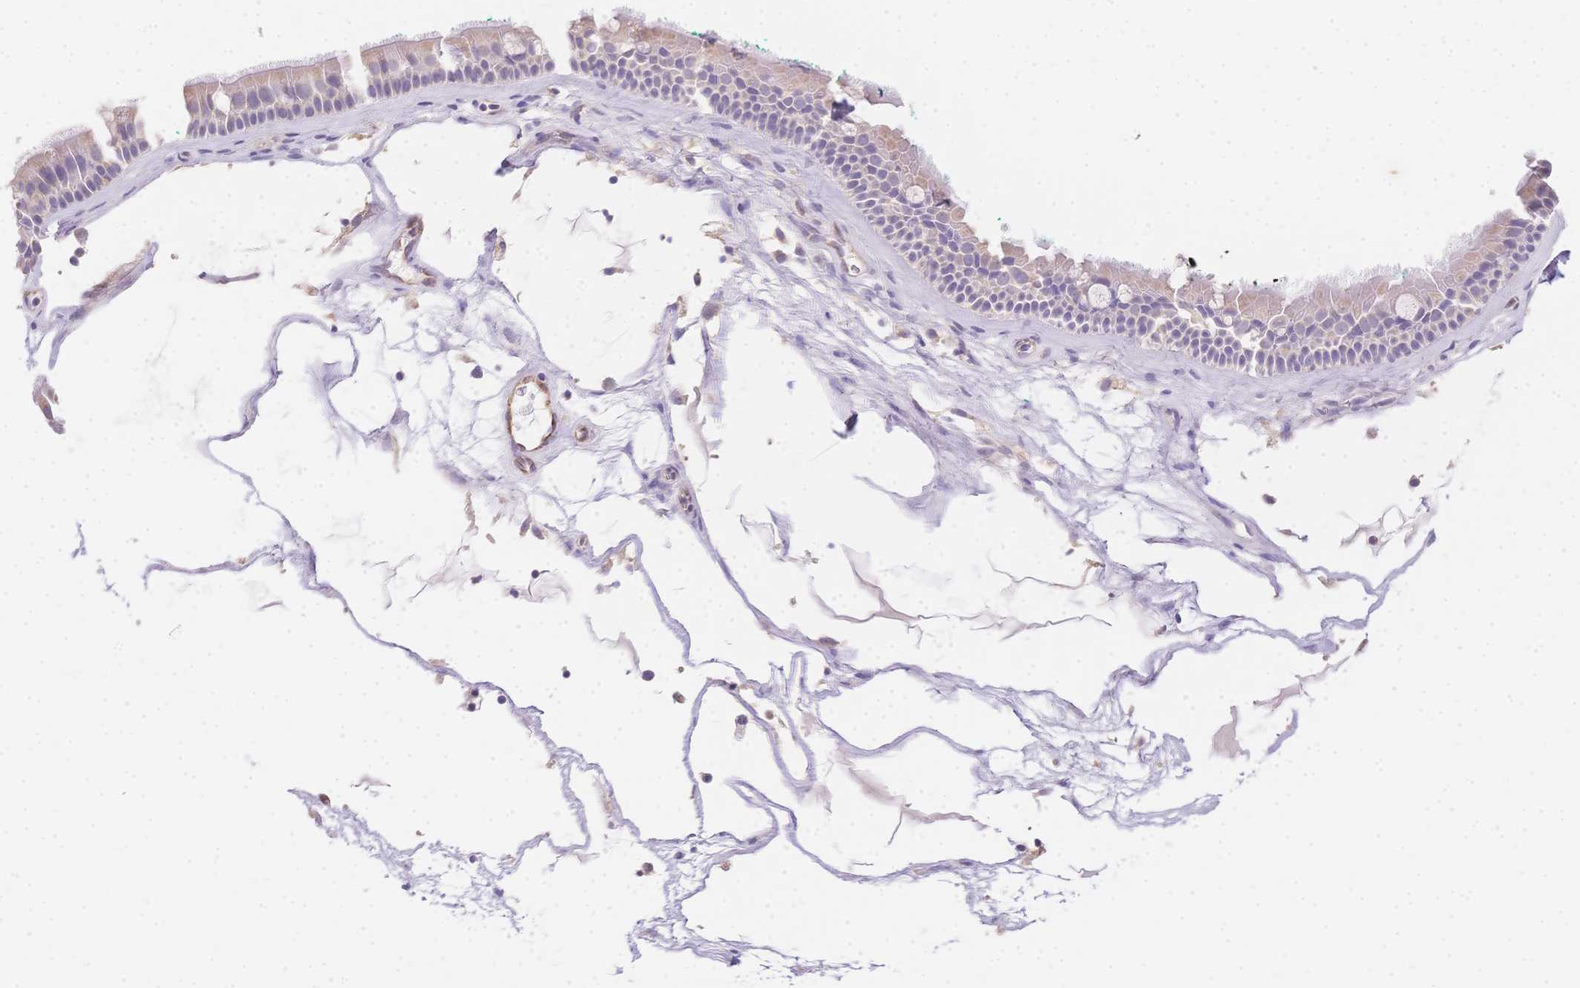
{"staining": {"intensity": "weak", "quantity": "25%-75%", "location": "cytoplasmic/membranous"}, "tissue": "nasopharynx", "cell_type": "Respiratory epithelial cells", "image_type": "normal", "snomed": [{"axis": "morphology", "description": "Normal tissue, NOS"}, {"axis": "topography", "description": "Nasopharynx"}], "caption": "An image of nasopharynx stained for a protein displays weak cytoplasmic/membranous brown staining in respiratory epithelial cells.", "gene": "SMYD1", "patient": {"sex": "male", "age": 68}}